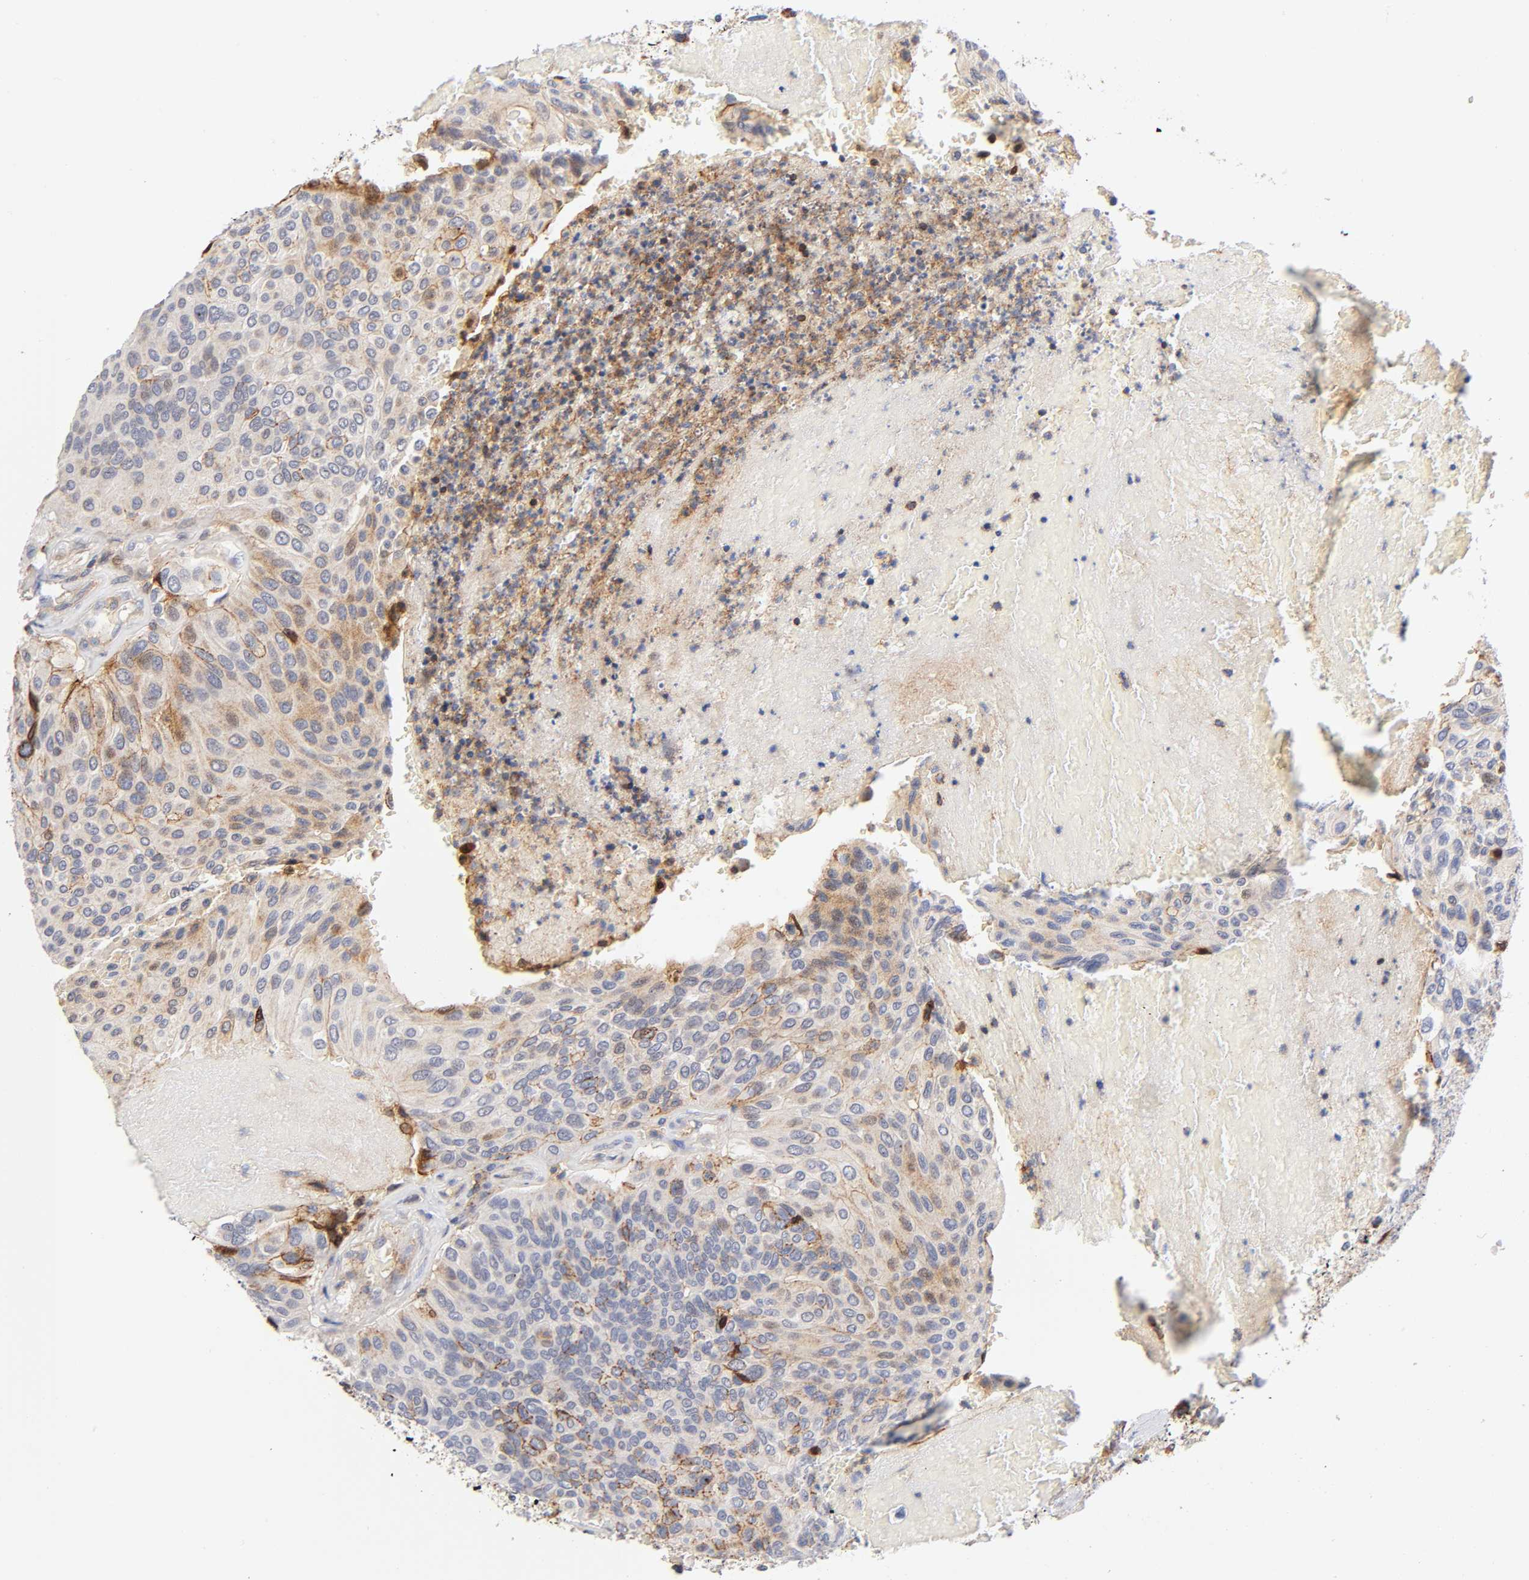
{"staining": {"intensity": "moderate", "quantity": "25%-75%", "location": "cytoplasmic/membranous"}, "tissue": "urothelial cancer", "cell_type": "Tumor cells", "image_type": "cancer", "snomed": [{"axis": "morphology", "description": "Urothelial carcinoma, High grade"}, {"axis": "topography", "description": "Urinary bladder"}], "caption": "Immunohistochemical staining of human urothelial cancer demonstrates medium levels of moderate cytoplasmic/membranous expression in approximately 25%-75% of tumor cells.", "gene": "ANXA7", "patient": {"sex": "male", "age": 66}}